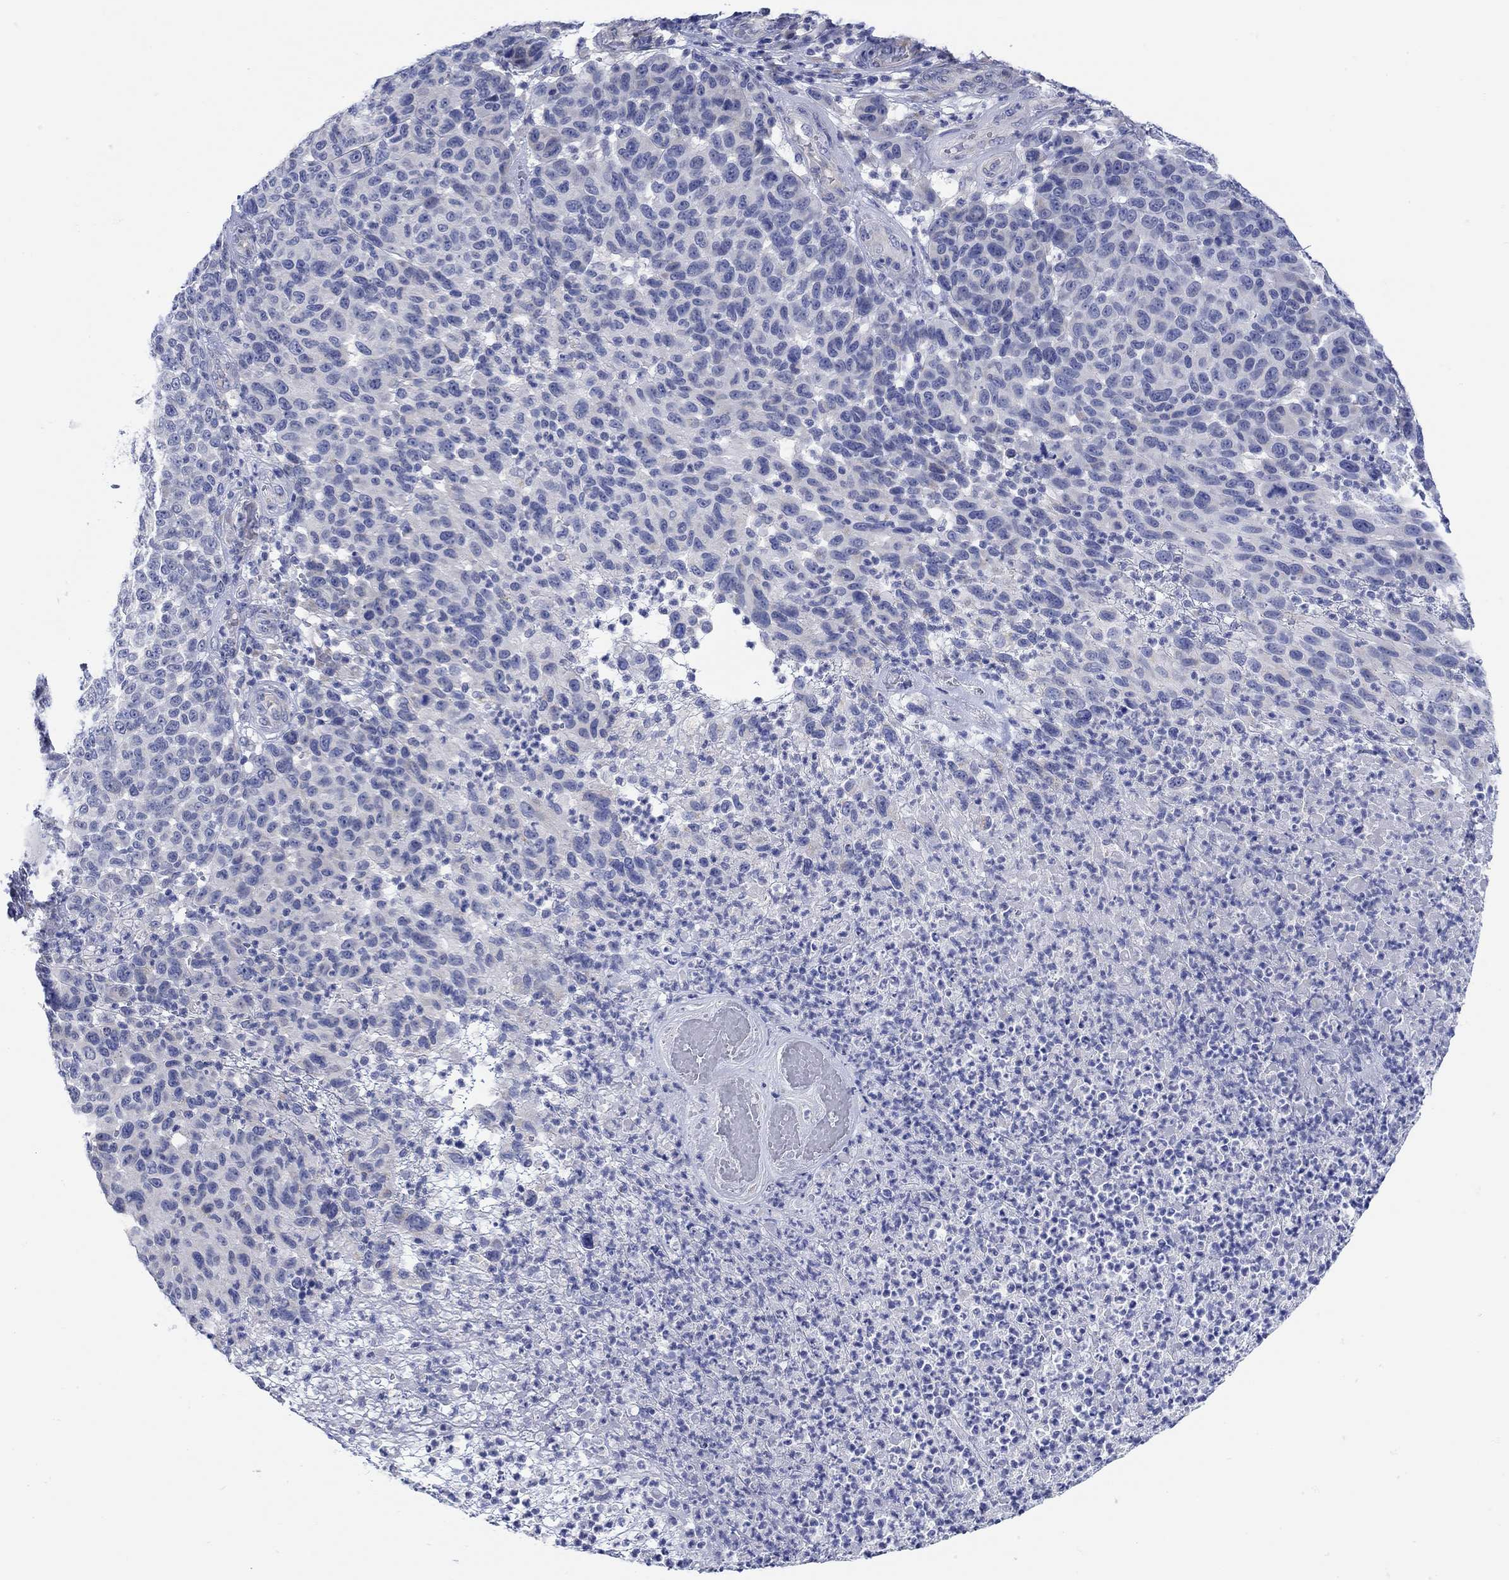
{"staining": {"intensity": "negative", "quantity": "none", "location": "none"}, "tissue": "melanoma", "cell_type": "Tumor cells", "image_type": "cancer", "snomed": [{"axis": "morphology", "description": "Malignant melanoma, NOS"}, {"axis": "topography", "description": "Skin"}], "caption": "Immunohistochemistry (IHC) of human malignant melanoma reveals no staining in tumor cells.", "gene": "KRT222", "patient": {"sex": "male", "age": 59}}